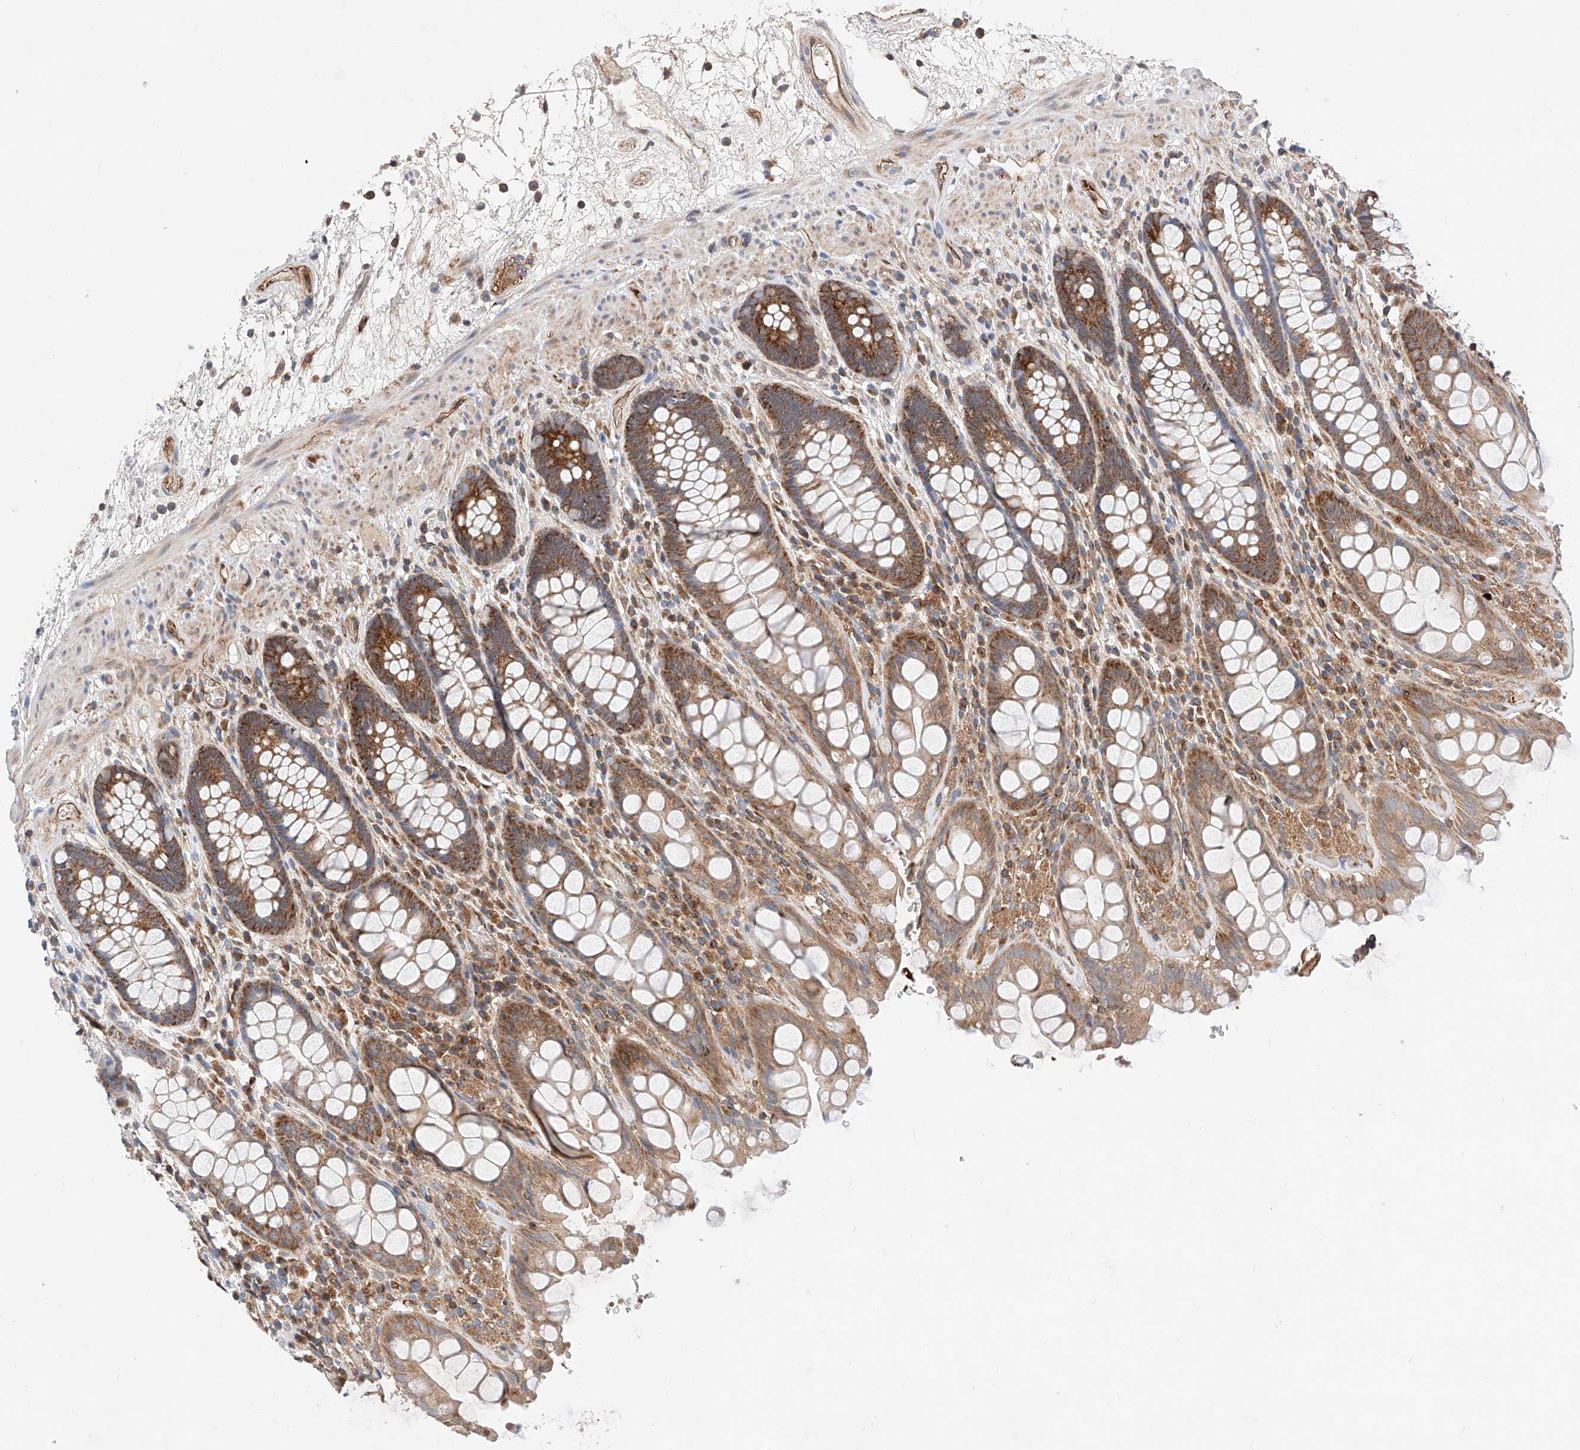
{"staining": {"intensity": "moderate", "quantity": ">75%", "location": "cytoplasmic/membranous"}, "tissue": "rectum", "cell_type": "Glandular cells", "image_type": "normal", "snomed": [{"axis": "morphology", "description": "Normal tissue, NOS"}, {"axis": "topography", "description": "Rectum"}], "caption": "Immunohistochemical staining of normal rectum exhibits >75% levels of moderate cytoplasmic/membranous protein positivity in about >75% of glandular cells.", "gene": "NR1D1", "patient": {"sex": "male", "age": 64}}